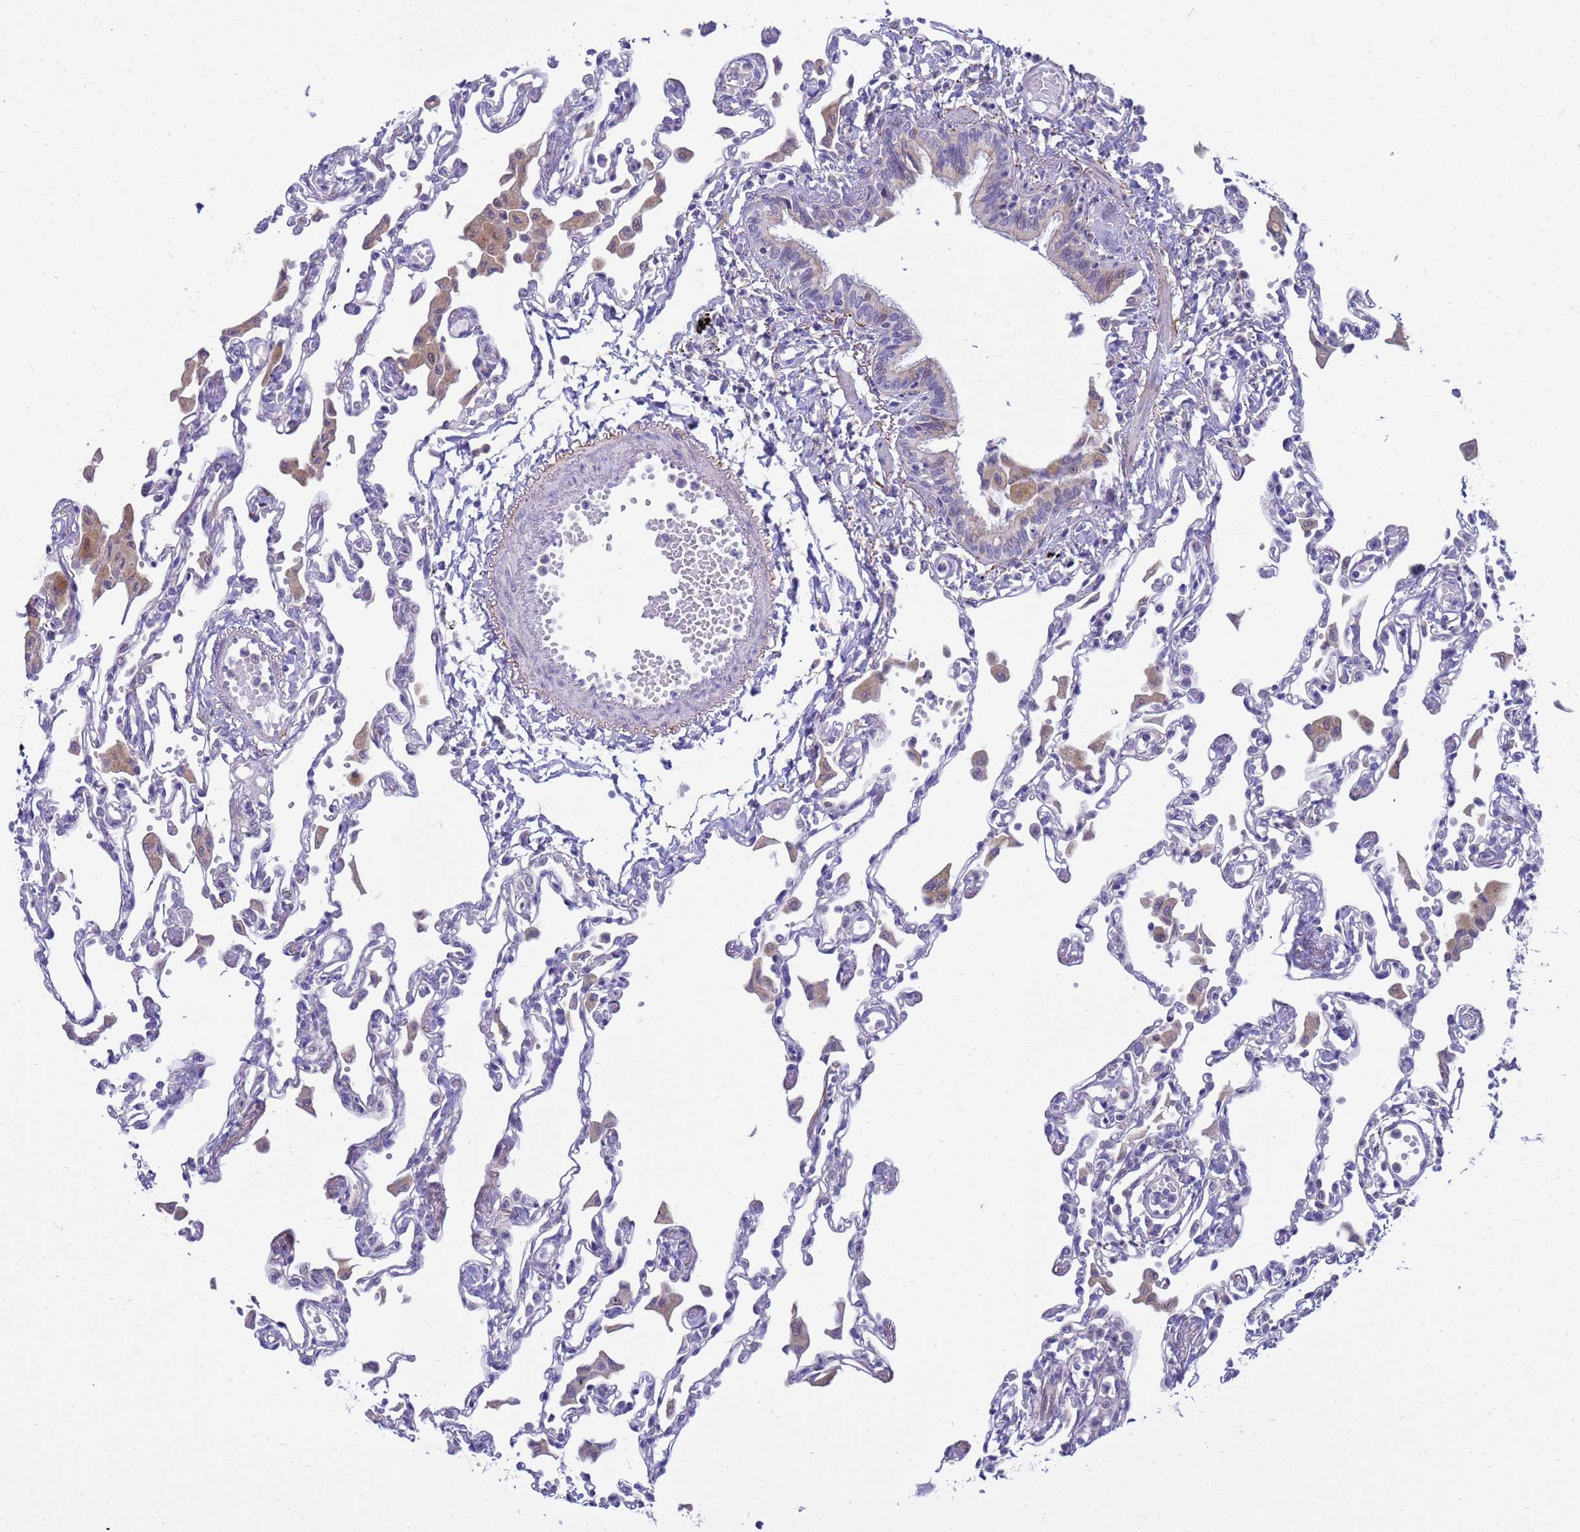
{"staining": {"intensity": "negative", "quantity": "none", "location": "none"}, "tissue": "lung", "cell_type": "Alveolar cells", "image_type": "normal", "snomed": [{"axis": "morphology", "description": "Normal tissue, NOS"}, {"axis": "topography", "description": "Bronchus"}, {"axis": "topography", "description": "Lung"}], "caption": "Alveolar cells are negative for protein expression in benign human lung. Nuclei are stained in blue.", "gene": "LRATD1", "patient": {"sex": "female", "age": 49}}